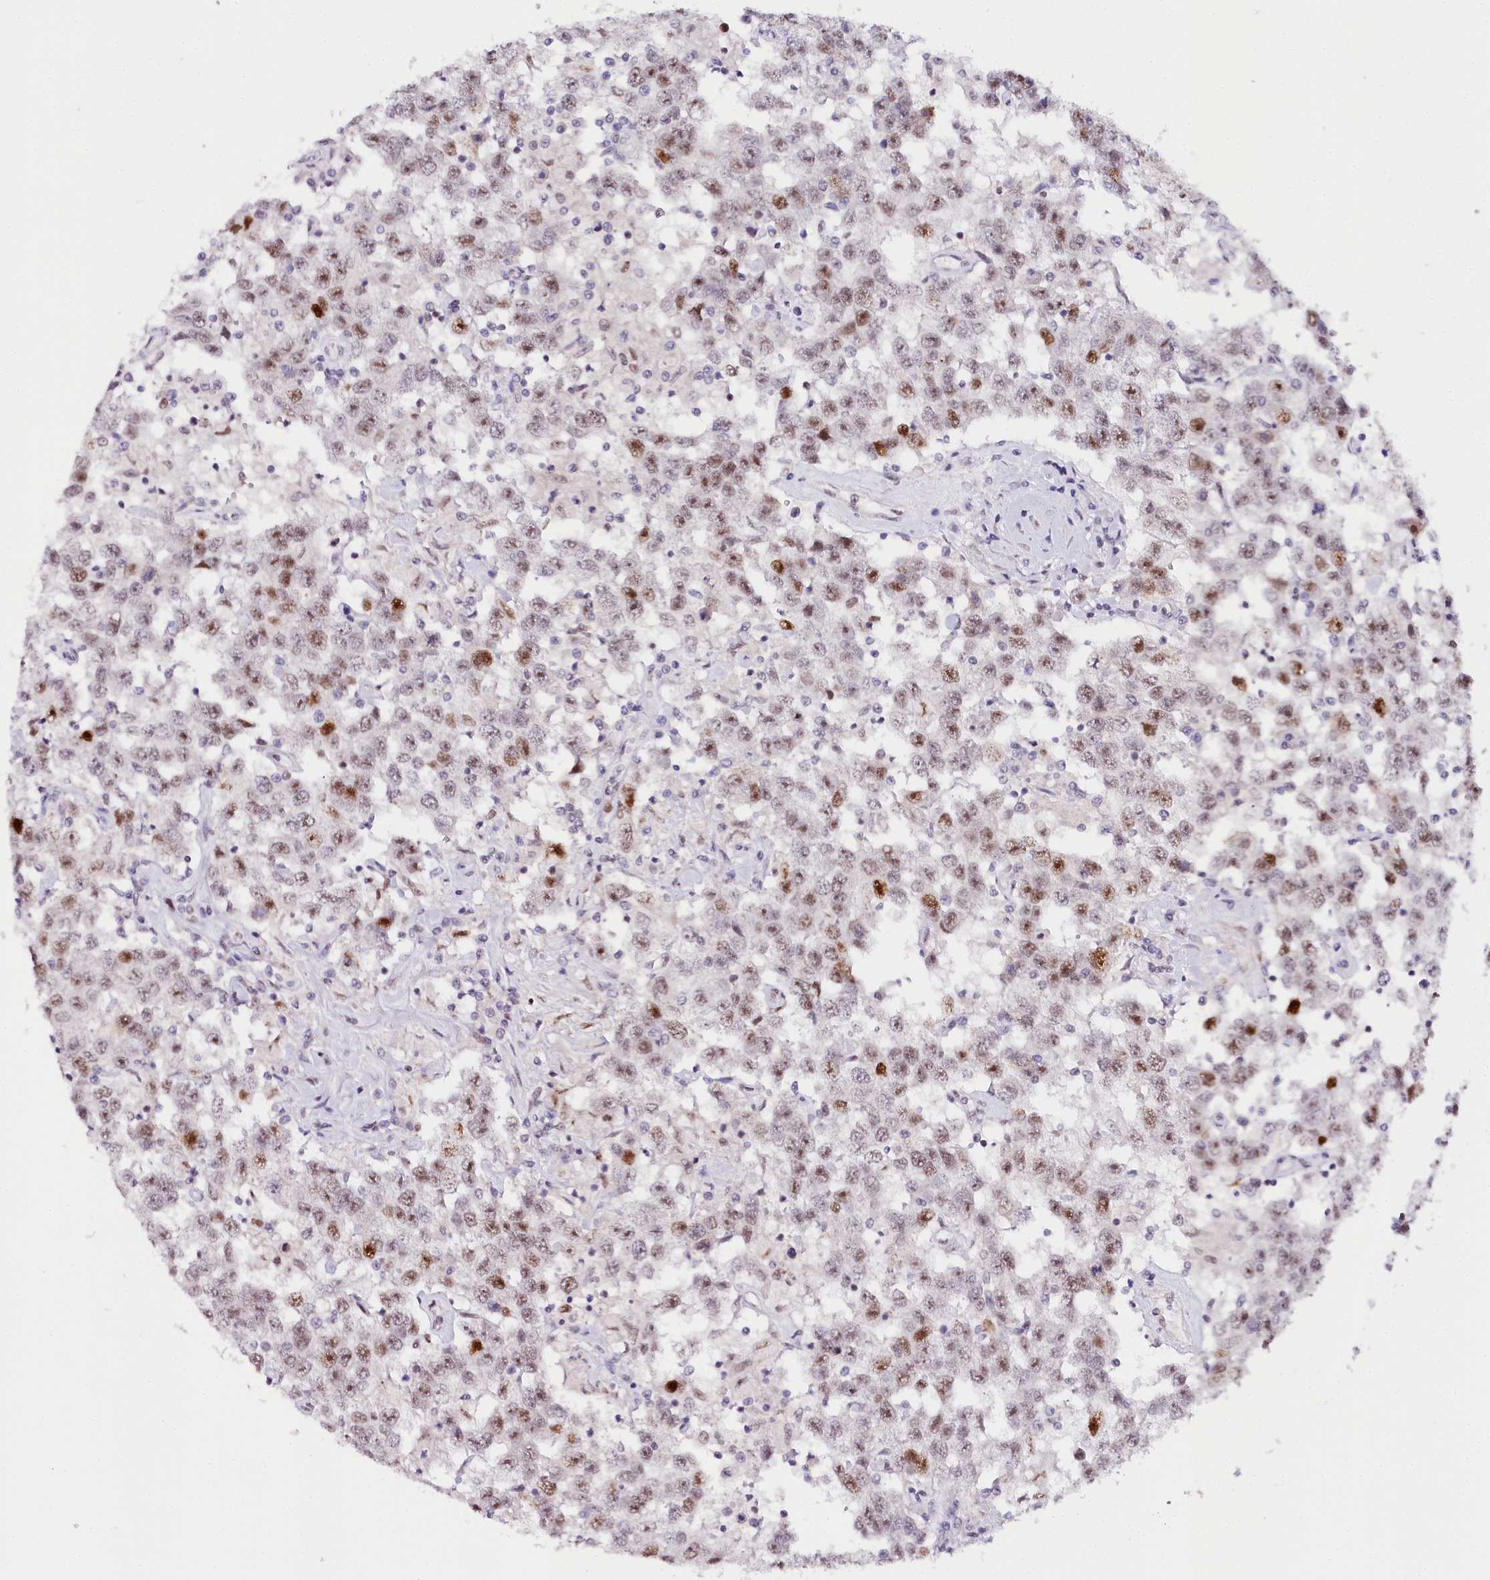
{"staining": {"intensity": "strong", "quantity": "25%-75%", "location": "nuclear"}, "tissue": "testis cancer", "cell_type": "Tumor cells", "image_type": "cancer", "snomed": [{"axis": "morphology", "description": "Seminoma, NOS"}, {"axis": "topography", "description": "Testis"}], "caption": "Strong nuclear expression for a protein is present in approximately 25%-75% of tumor cells of seminoma (testis) using immunohistochemistry (IHC).", "gene": "TP53", "patient": {"sex": "male", "age": 41}}